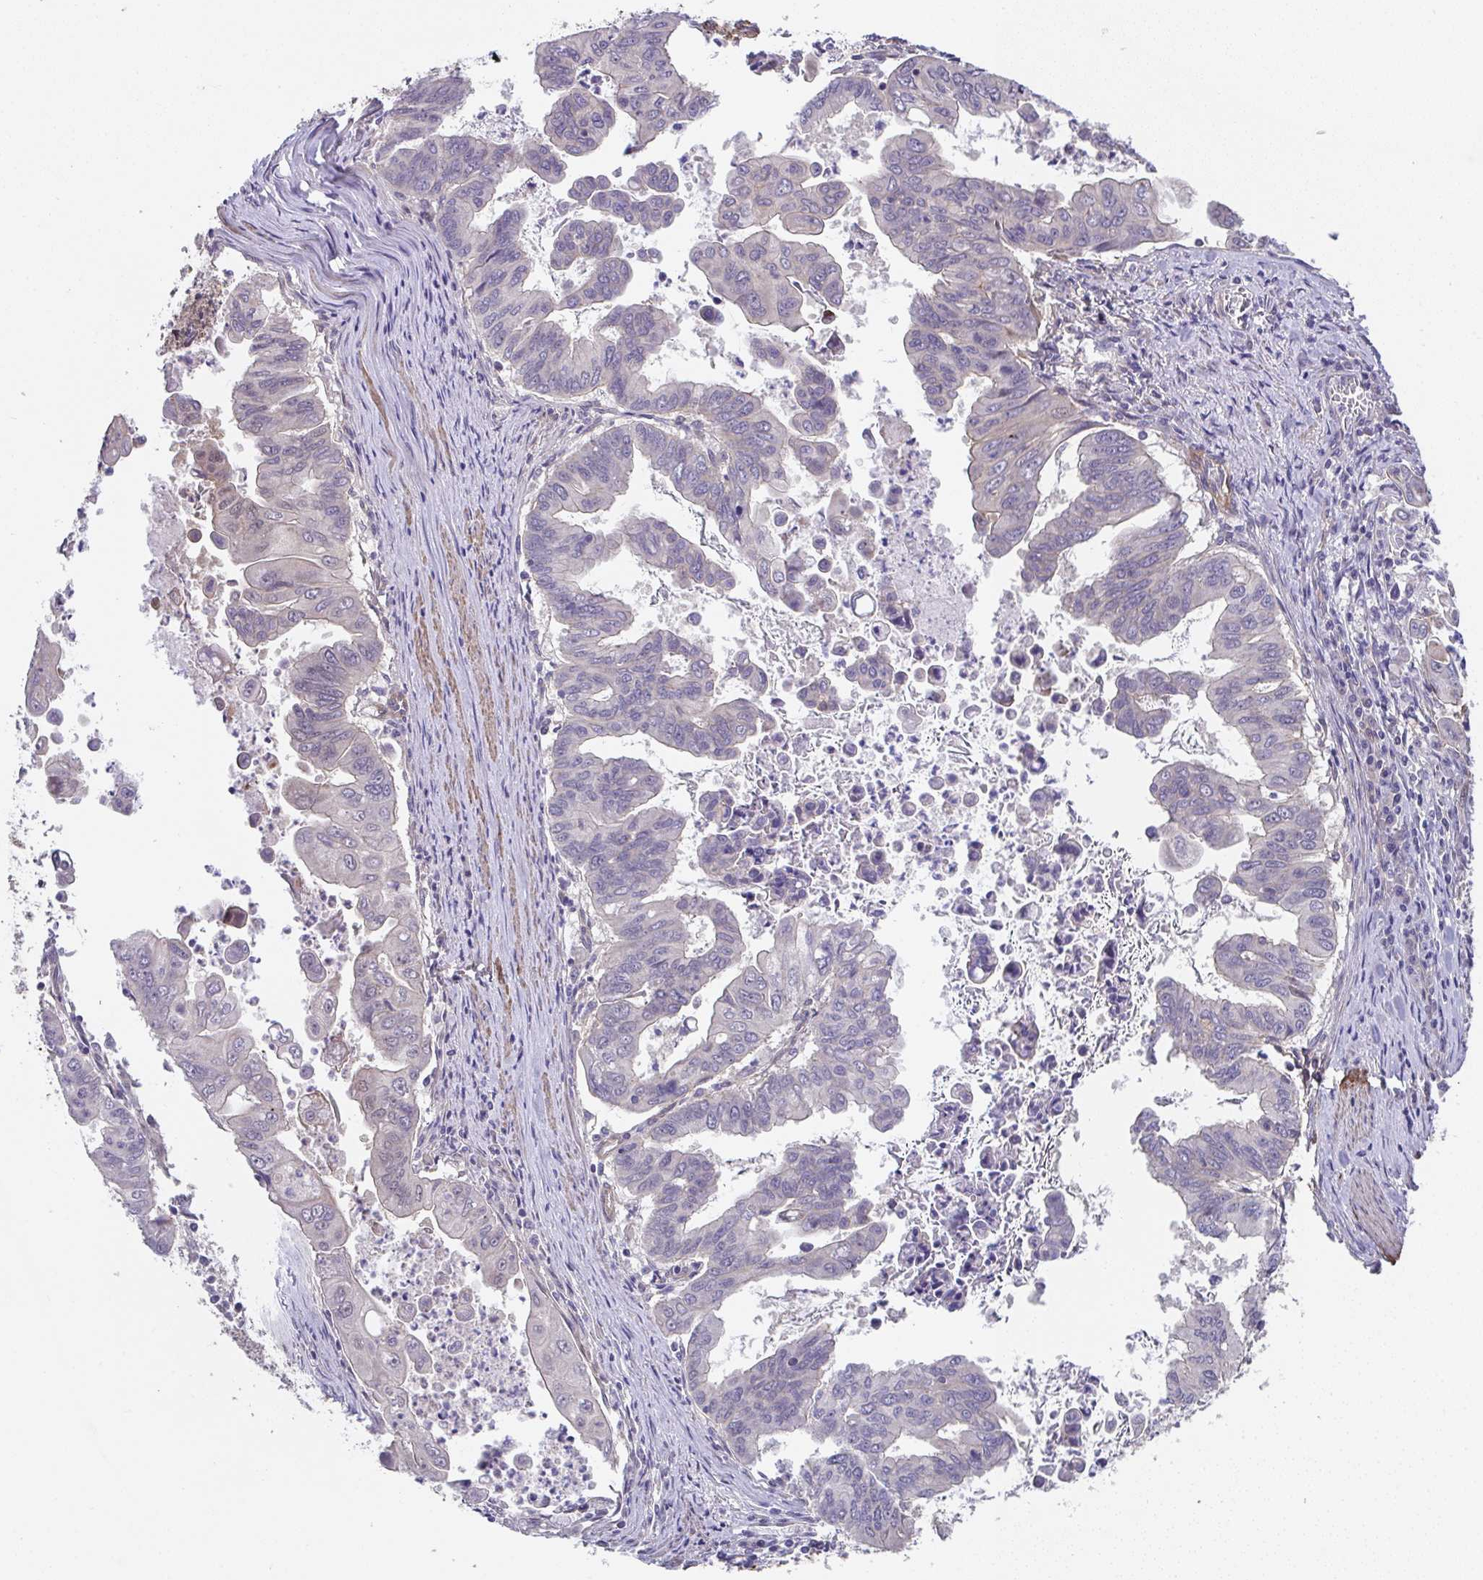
{"staining": {"intensity": "negative", "quantity": "none", "location": "none"}, "tissue": "stomach cancer", "cell_type": "Tumor cells", "image_type": "cancer", "snomed": [{"axis": "morphology", "description": "Adenocarcinoma, NOS"}, {"axis": "topography", "description": "Stomach, upper"}], "caption": "Immunohistochemistry image of neoplastic tissue: stomach adenocarcinoma stained with DAB (3,3'-diaminobenzidine) exhibits no significant protein staining in tumor cells.", "gene": "ZNF696", "patient": {"sex": "male", "age": 80}}